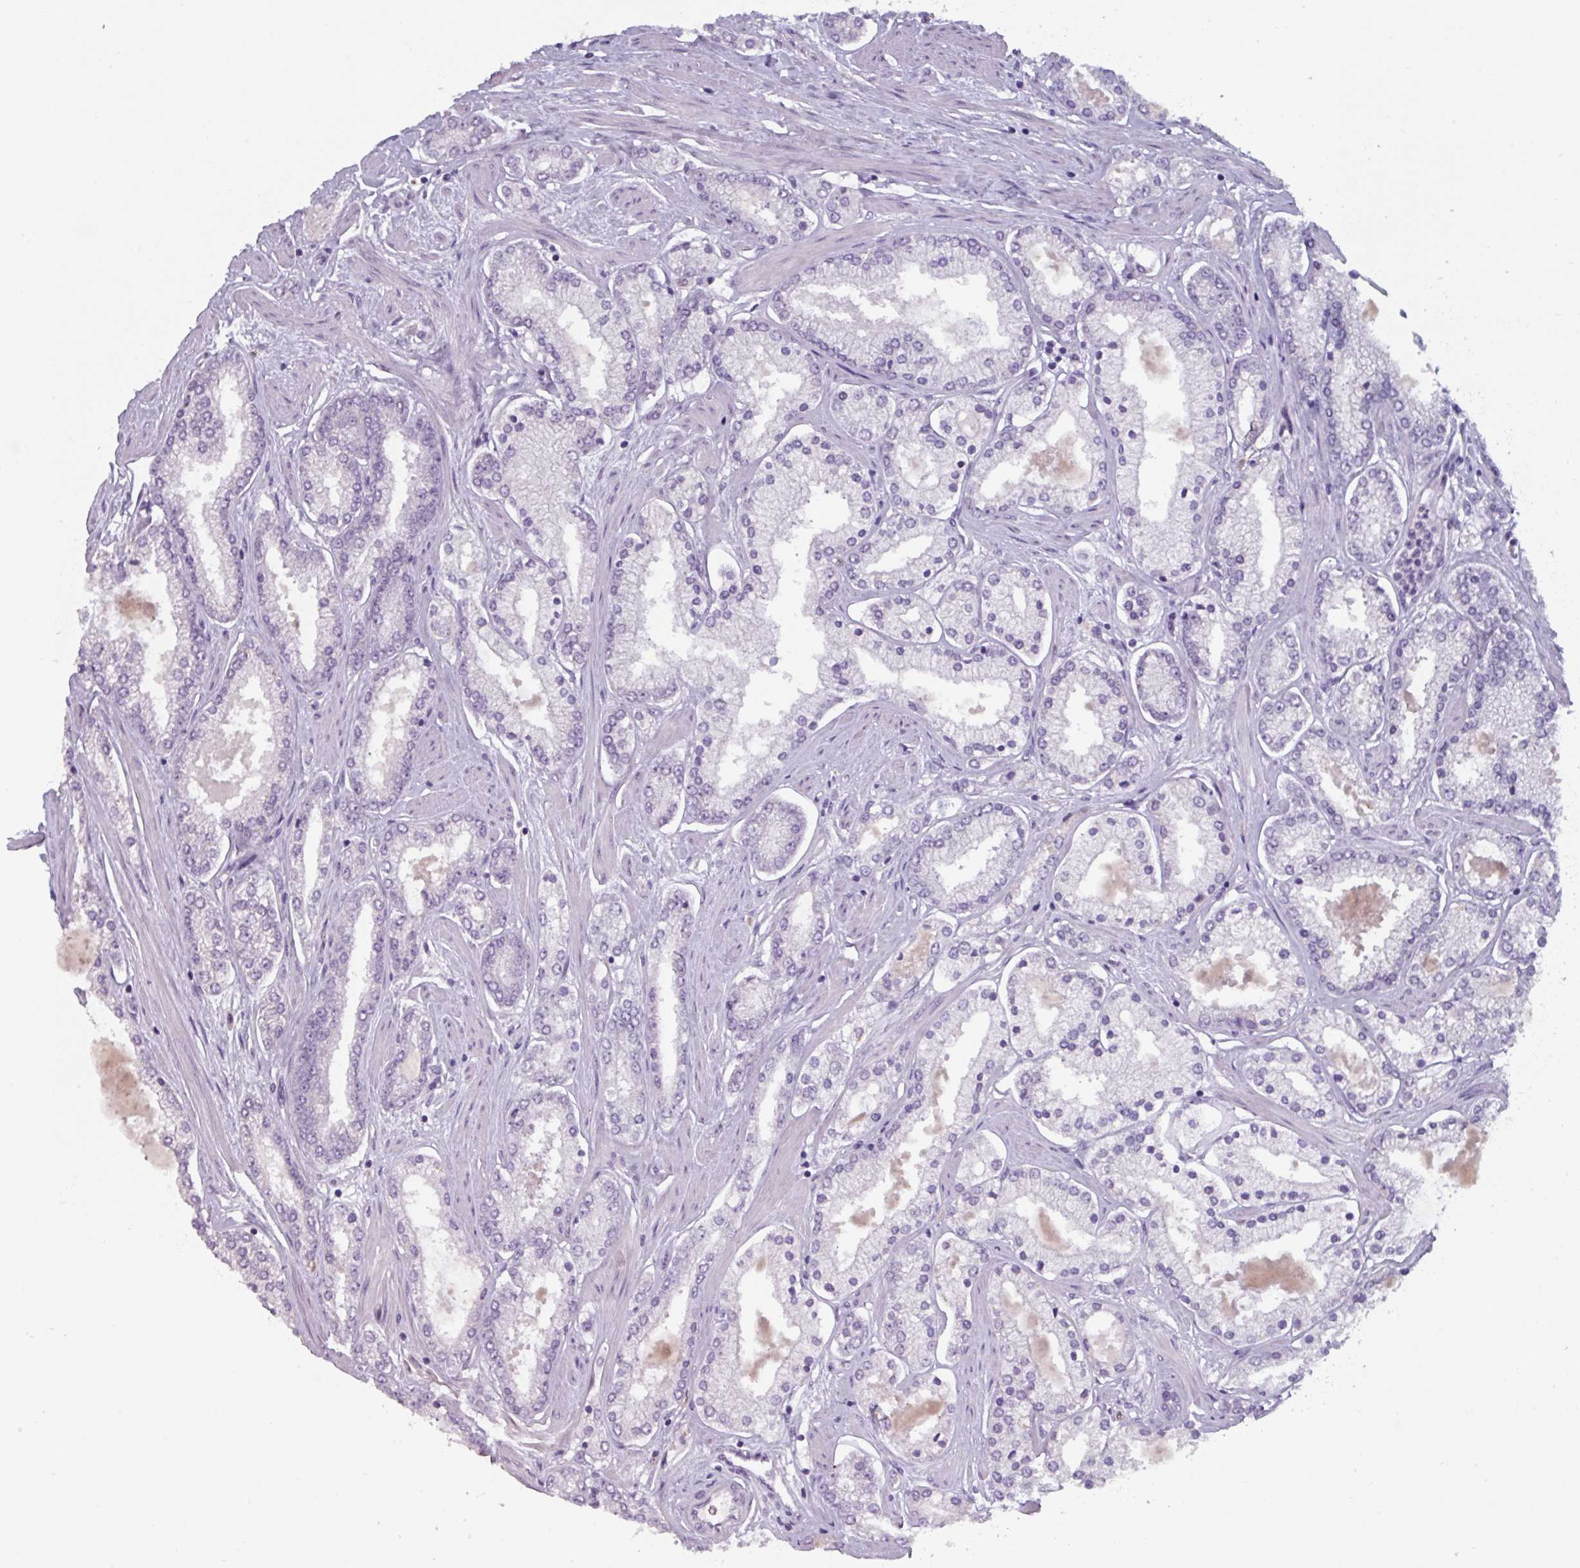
{"staining": {"intensity": "negative", "quantity": "none", "location": "none"}, "tissue": "prostate cancer", "cell_type": "Tumor cells", "image_type": "cancer", "snomed": [{"axis": "morphology", "description": "Adenocarcinoma, Low grade"}, {"axis": "topography", "description": "Prostate"}], "caption": "Immunohistochemistry of human prostate cancer (low-grade adenocarcinoma) displays no positivity in tumor cells.", "gene": "OR2T10", "patient": {"sex": "male", "age": 42}}